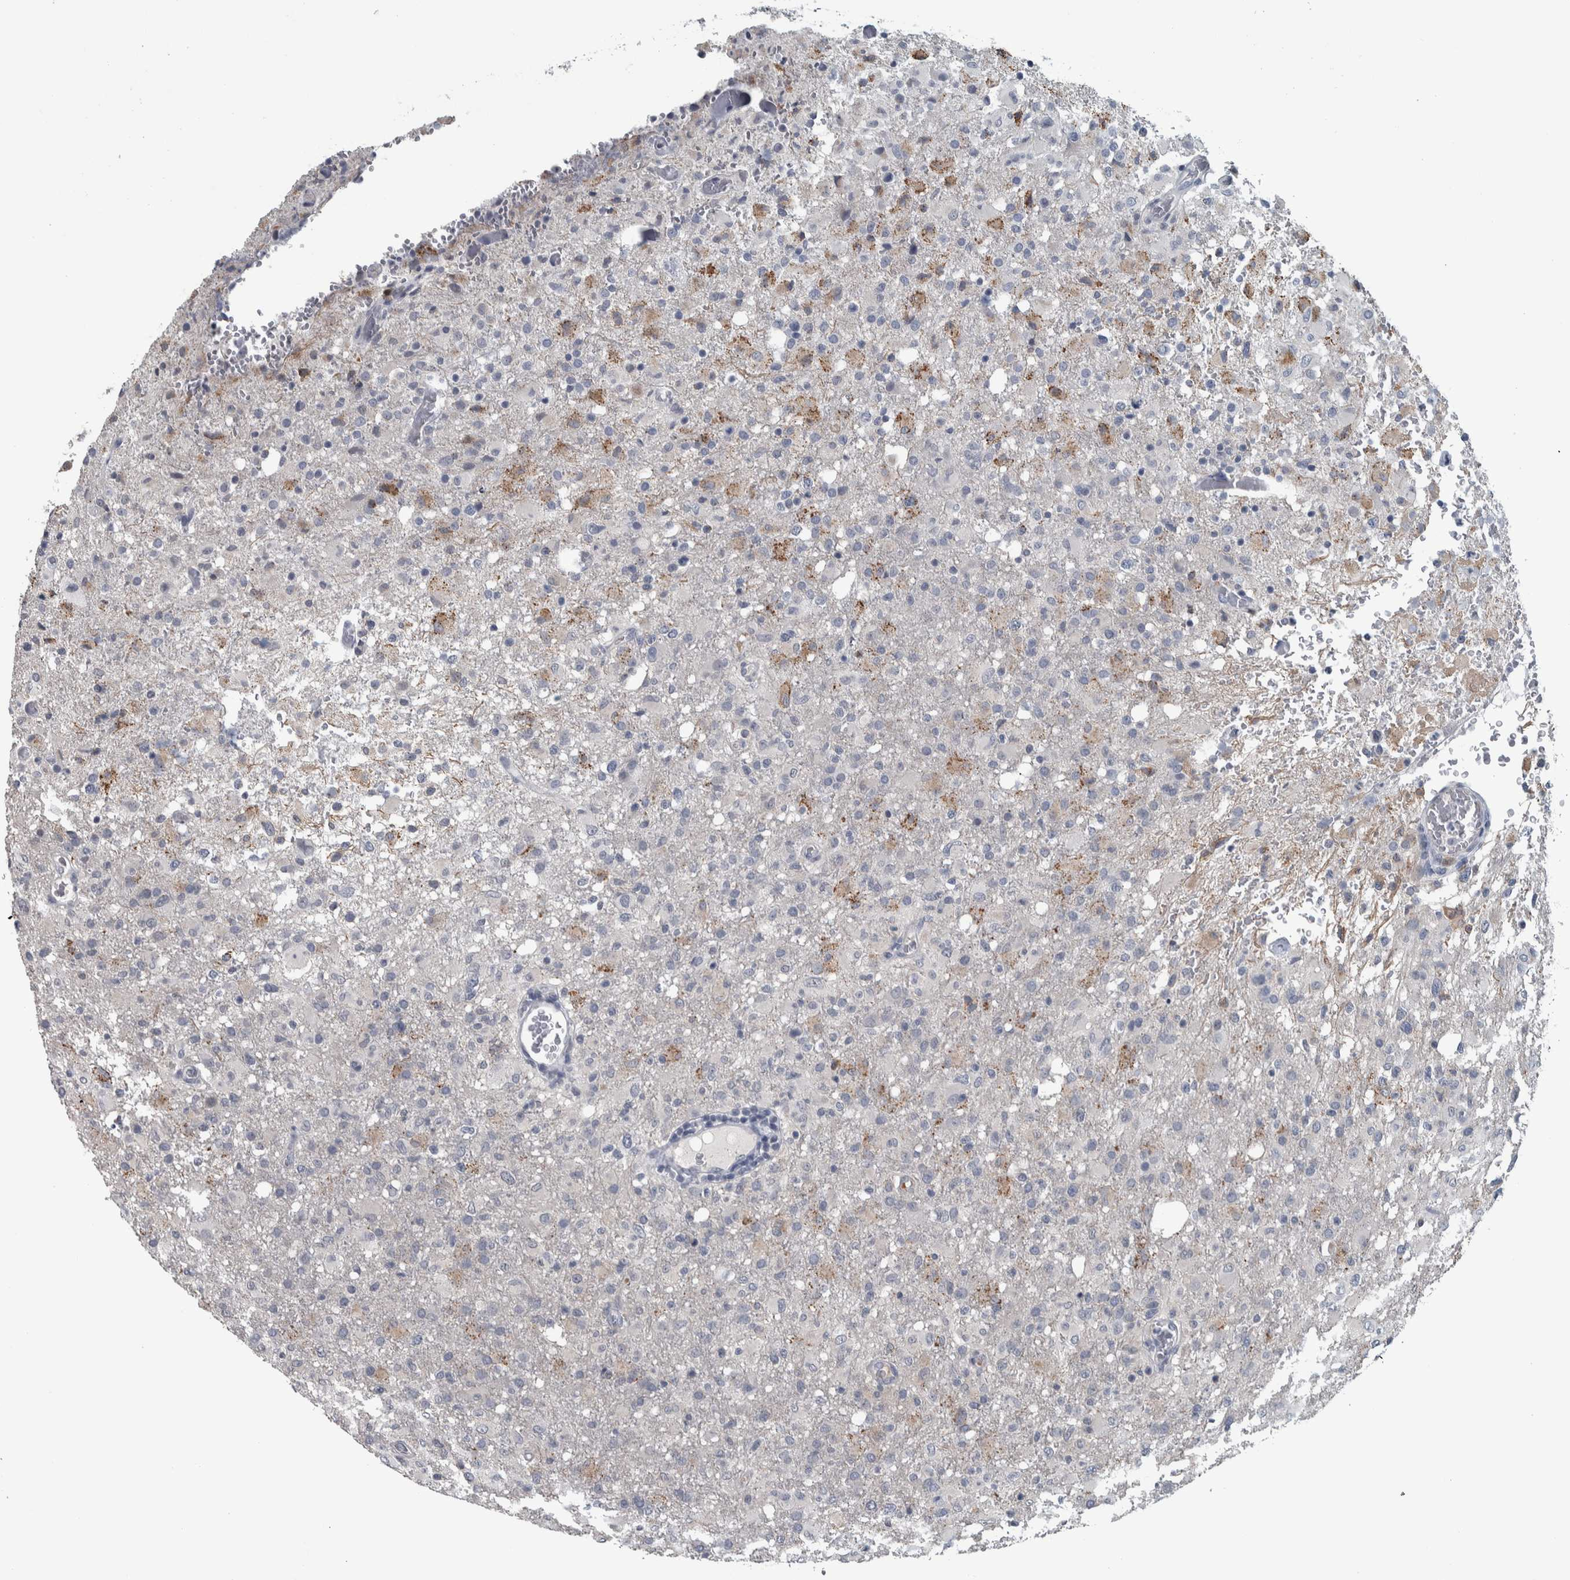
{"staining": {"intensity": "moderate", "quantity": "<25%", "location": "cytoplasmic/membranous"}, "tissue": "glioma", "cell_type": "Tumor cells", "image_type": "cancer", "snomed": [{"axis": "morphology", "description": "Glioma, malignant, High grade"}, {"axis": "topography", "description": "Brain"}], "caption": "Human glioma stained with a protein marker reveals moderate staining in tumor cells.", "gene": "CAVIN4", "patient": {"sex": "female", "age": 57}}